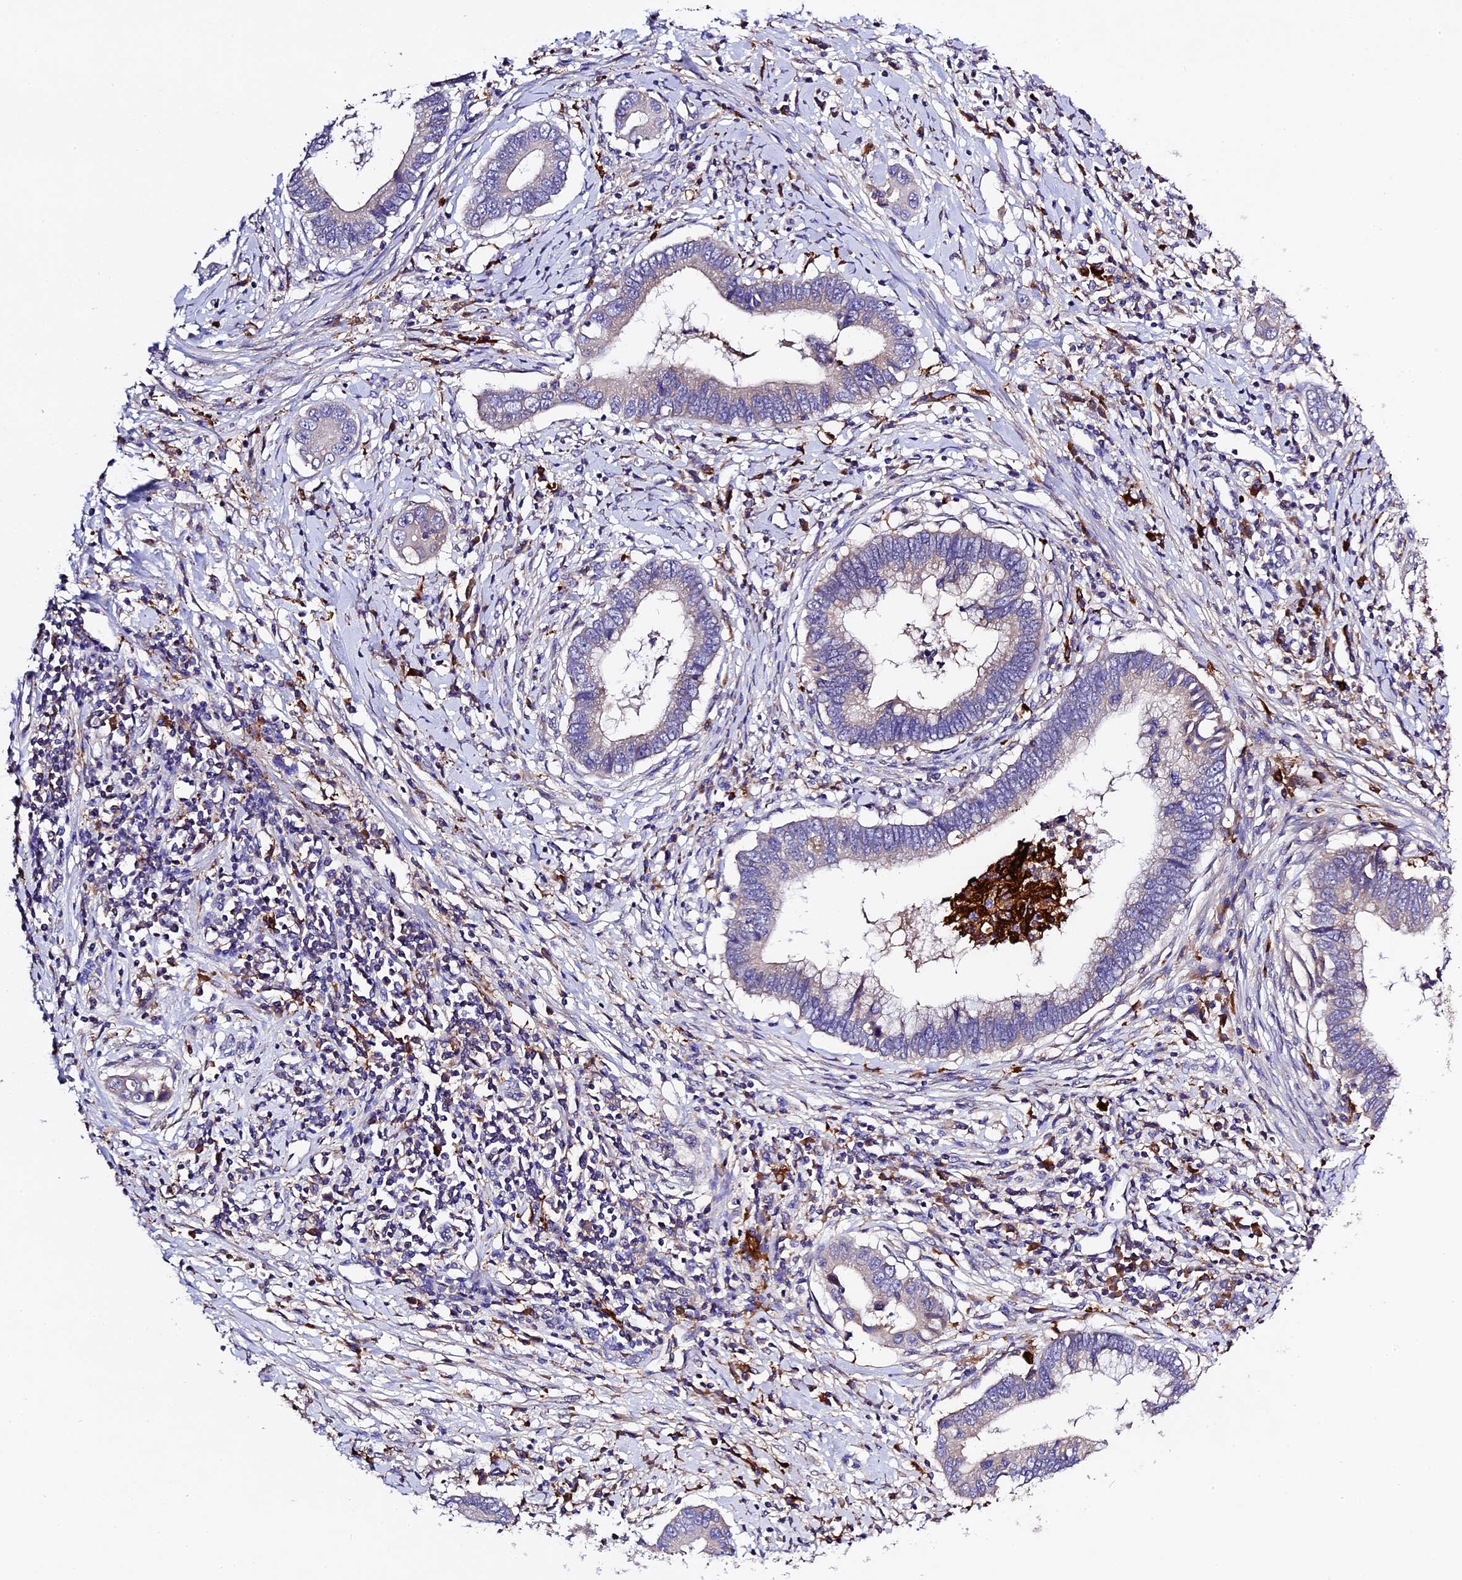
{"staining": {"intensity": "weak", "quantity": "<25%", "location": "cytoplasmic/membranous"}, "tissue": "cervical cancer", "cell_type": "Tumor cells", "image_type": "cancer", "snomed": [{"axis": "morphology", "description": "Adenocarcinoma, NOS"}, {"axis": "topography", "description": "Cervix"}], "caption": "The immunohistochemistry histopathology image has no significant staining in tumor cells of cervical cancer tissue.", "gene": "CILP2", "patient": {"sex": "female", "age": 44}}